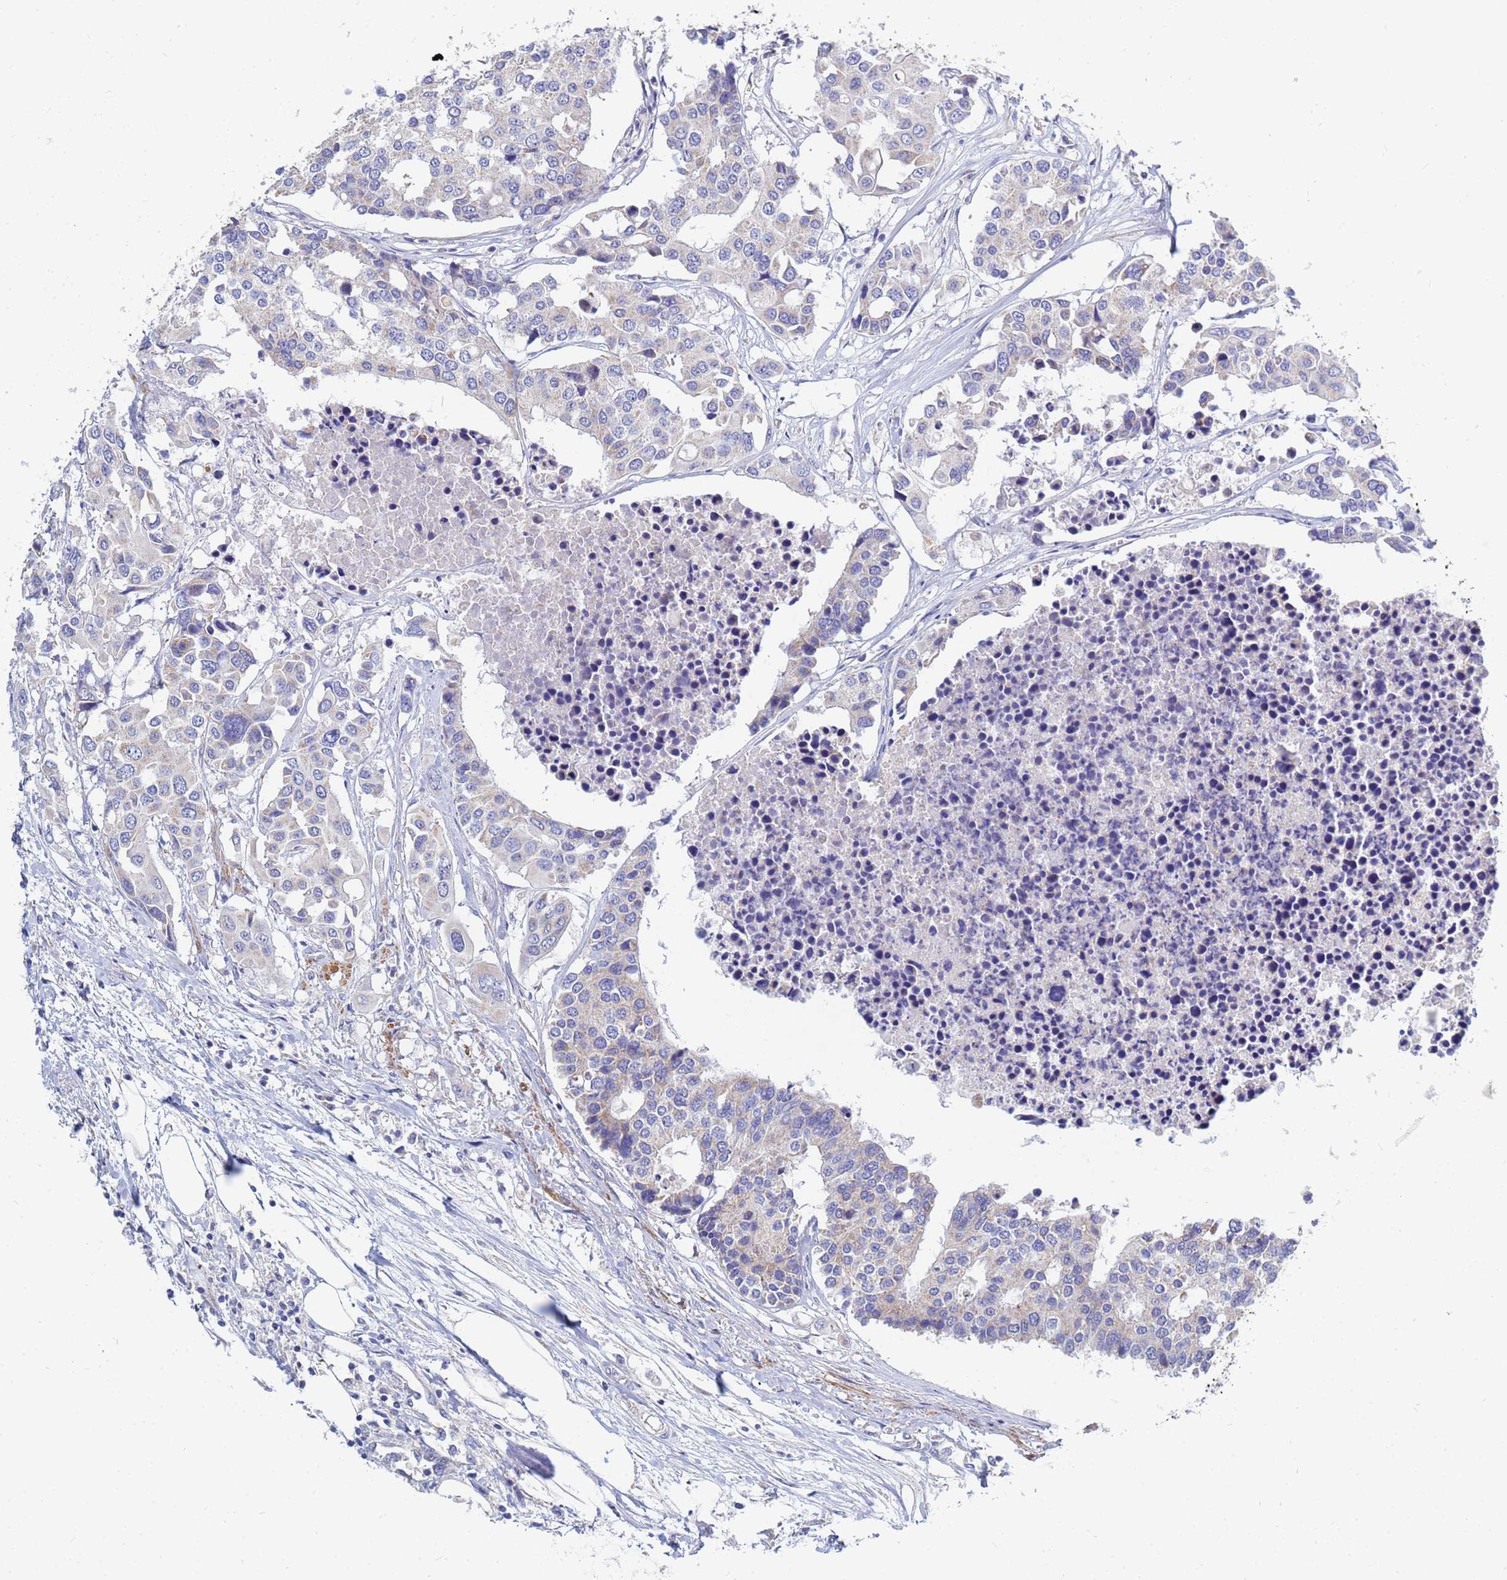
{"staining": {"intensity": "negative", "quantity": "none", "location": "none"}, "tissue": "colorectal cancer", "cell_type": "Tumor cells", "image_type": "cancer", "snomed": [{"axis": "morphology", "description": "Adenocarcinoma, NOS"}, {"axis": "topography", "description": "Colon"}], "caption": "This is a micrograph of immunohistochemistry staining of colorectal adenocarcinoma, which shows no expression in tumor cells.", "gene": "SDR39U1", "patient": {"sex": "male", "age": 77}}